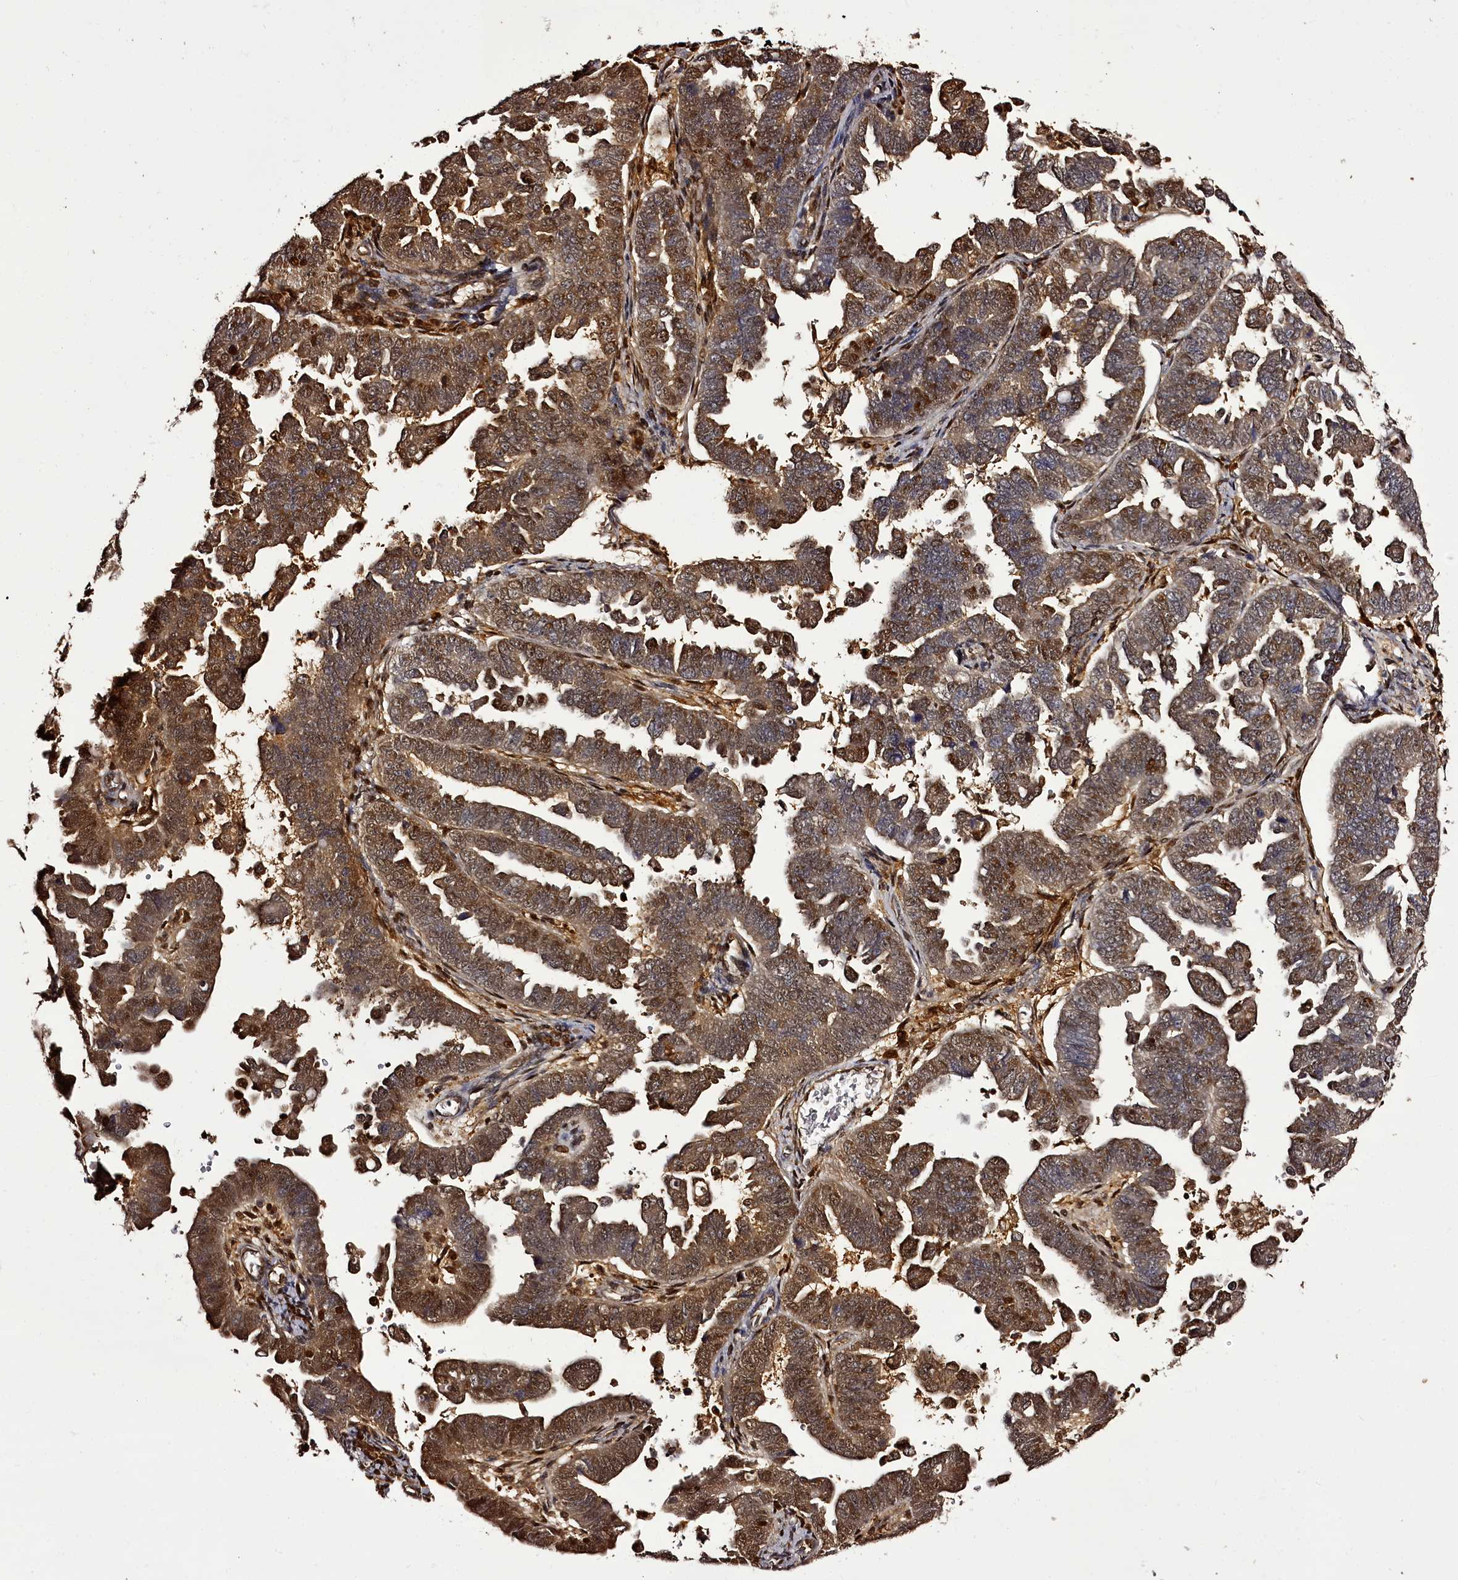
{"staining": {"intensity": "moderate", "quantity": ">75%", "location": "cytoplasmic/membranous,nuclear"}, "tissue": "endometrial cancer", "cell_type": "Tumor cells", "image_type": "cancer", "snomed": [{"axis": "morphology", "description": "Adenocarcinoma, NOS"}, {"axis": "topography", "description": "Endometrium"}], "caption": "Human endometrial cancer (adenocarcinoma) stained for a protein (brown) exhibits moderate cytoplasmic/membranous and nuclear positive expression in about >75% of tumor cells.", "gene": "NPRL2", "patient": {"sex": "female", "age": 75}}